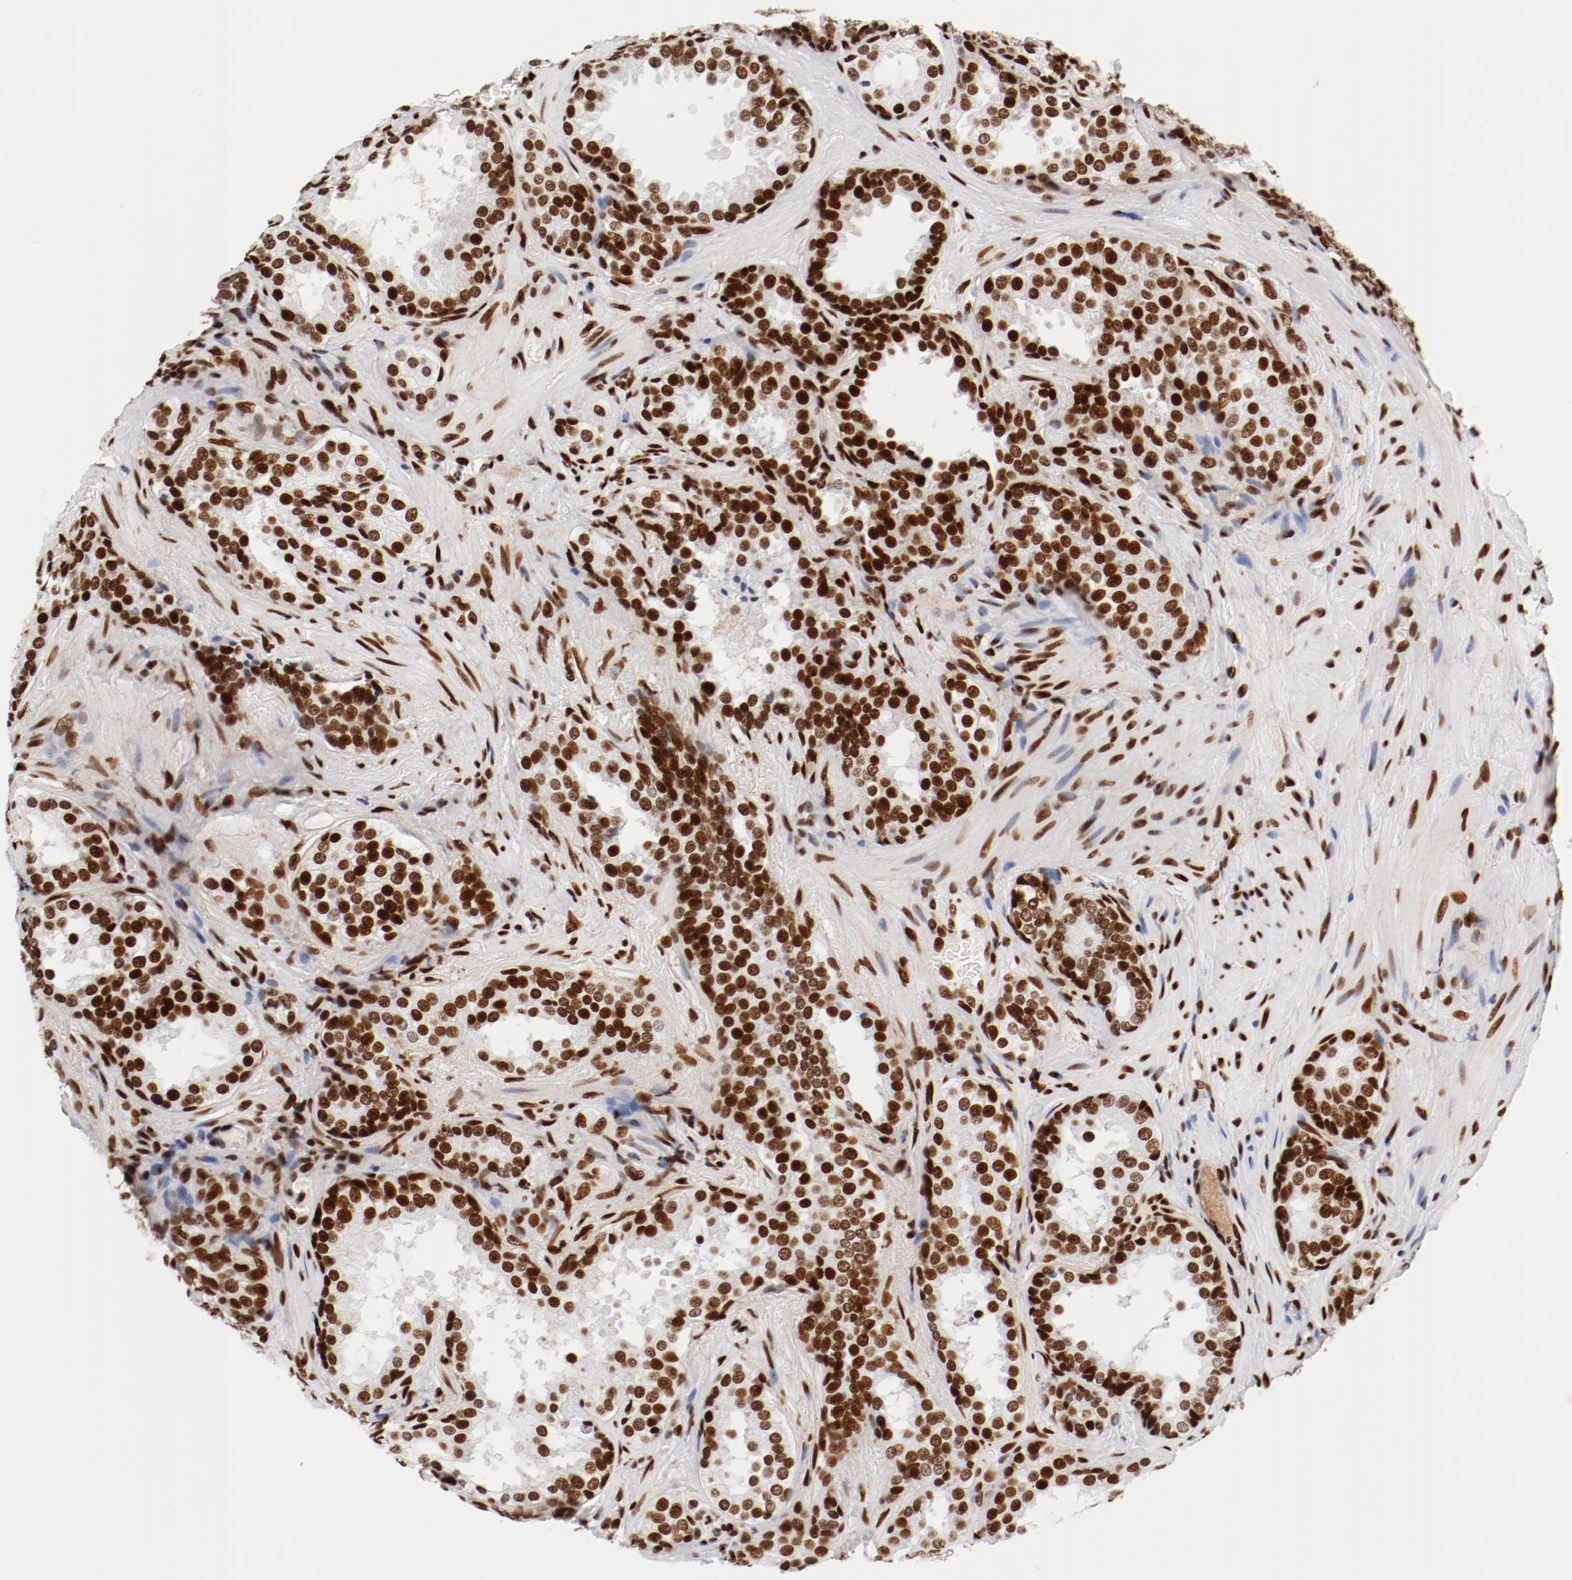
{"staining": {"intensity": "strong", "quantity": ">75%", "location": "nuclear"}, "tissue": "prostate cancer", "cell_type": "Tumor cells", "image_type": "cancer", "snomed": [{"axis": "morphology", "description": "Adenocarcinoma, High grade"}, {"axis": "topography", "description": "Prostate"}], "caption": "A high amount of strong nuclear positivity is identified in about >75% of tumor cells in prostate cancer (adenocarcinoma (high-grade)) tissue.", "gene": "CTBP1", "patient": {"sex": "male", "age": 70}}